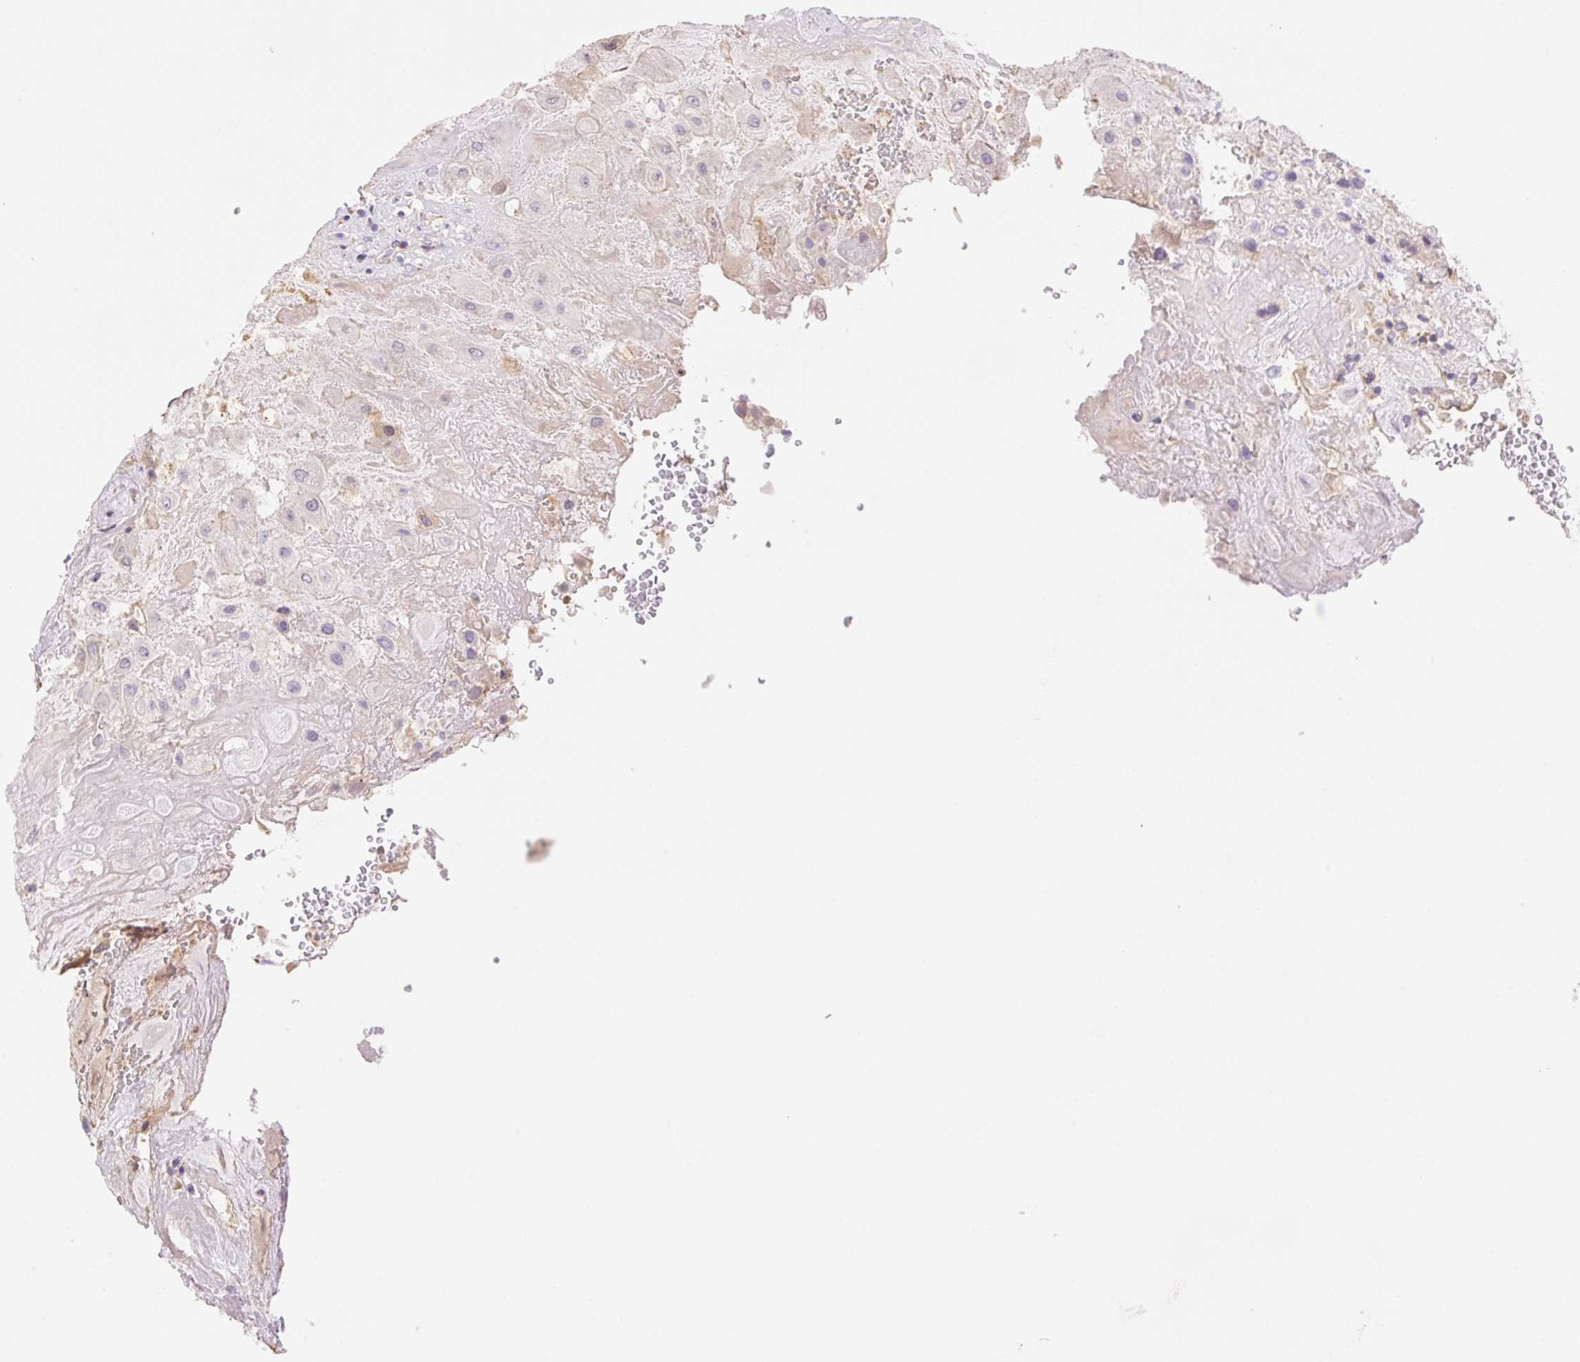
{"staining": {"intensity": "negative", "quantity": "none", "location": "none"}, "tissue": "placenta", "cell_type": "Decidual cells", "image_type": "normal", "snomed": [{"axis": "morphology", "description": "Normal tissue, NOS"}, {"axis": "topography", "description": "Placenta"}], "caption": "The micrograph shows no significant expression in decidual cells of placenta.", "gene": "DENND5A", "patient": {"sex": "female", "age": 32}}